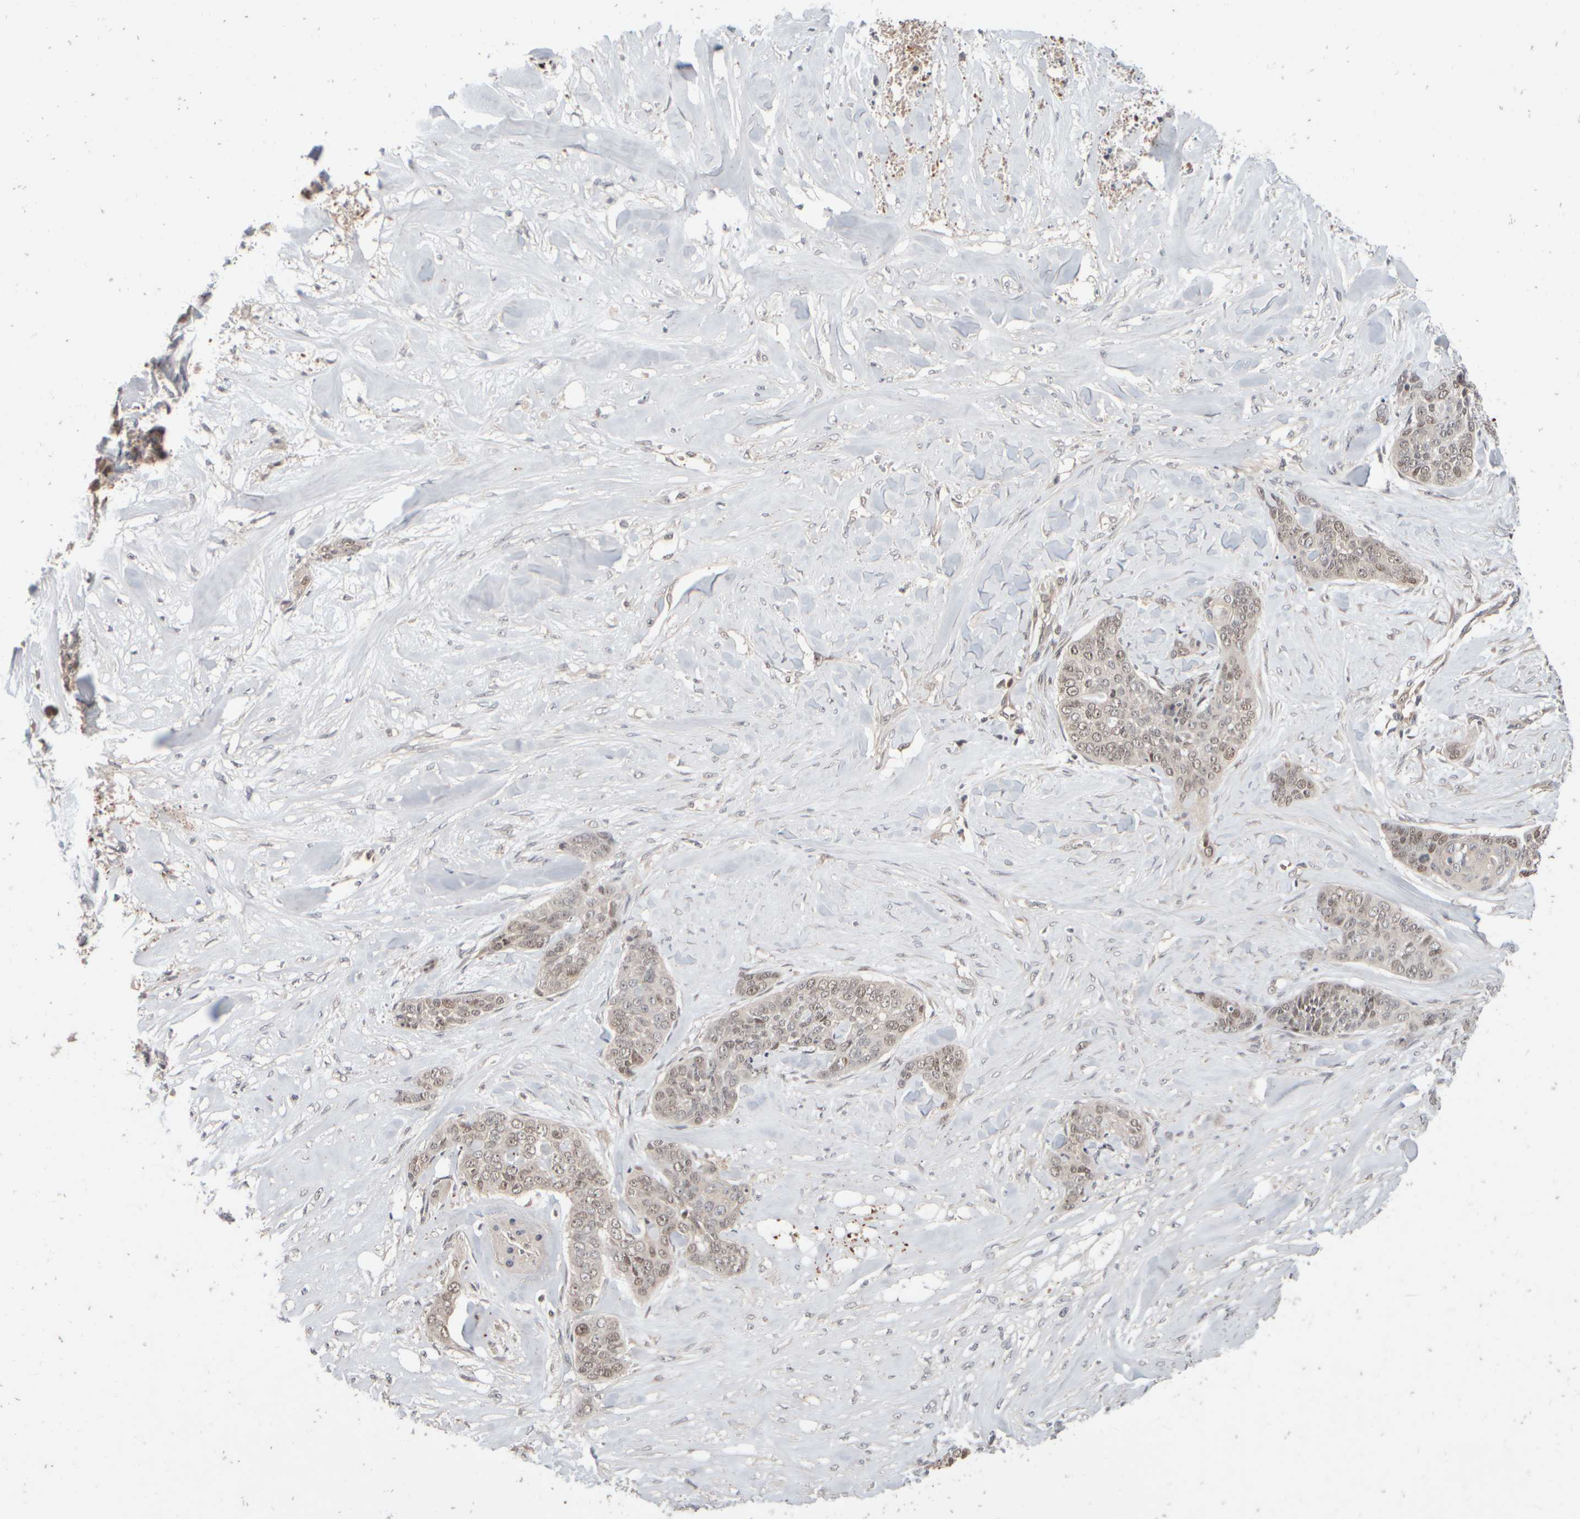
{"staining": {"intensity": "weak", "quantity": "25%-75%", "location": "nuclear"}, "tissue": "skin cancer", "cell_type": "Tumor cells", "image_type": "cancer", "snomed": [{"axis": "morphology", "description": "Basal cell carcinoma"}, {"axis": "topography", "description": "Skin"}], "caption": "This histopathology image shows immunohistochemistry (IHC) staining of basal cell carcinoma (skin), with low weak nuclear staining in about 25%-75% of tumor cells.", "gene": "ABHD11", "patient": {"sex": "female", "age": 64}}